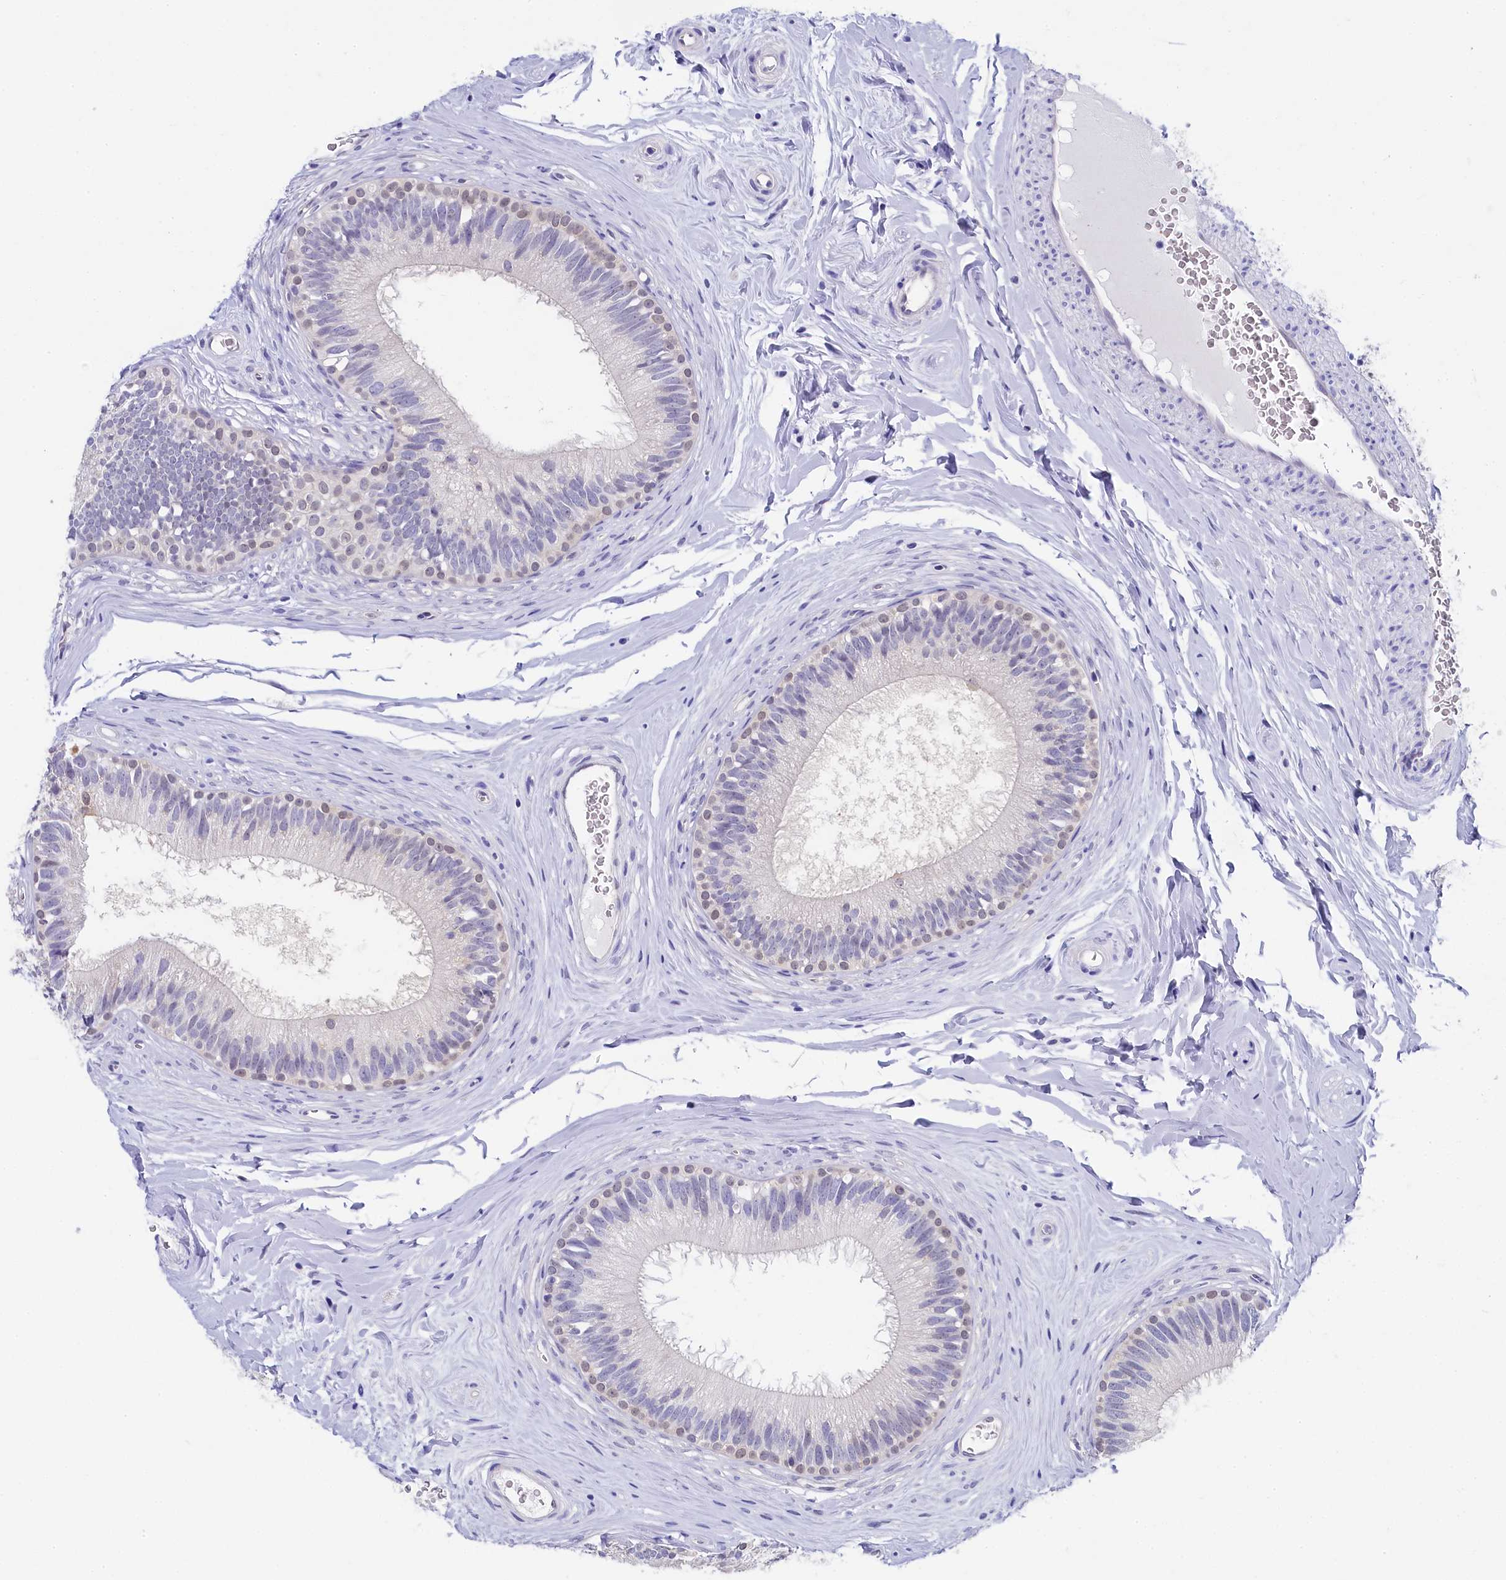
{"staining": {"intensity": "weak", "quantity": "<25%", "location": "nuclear"}, "tissue": "epididymis", "cell_type": "Glandular cells", "image_type": "normal", "snomed": [{"axis": "morphology", "description": "Normal tissue, NOS"}, {"axis": "topography", "description": "Epididymis"}], "caption": "An IHC image of normal epididymis is shown. There is no staining in glandular cells of epididymis. The staining is performed using DAB (3,3'-diaminobenzidine) brown chromogen with nuclei counter-stained in using hematoxylin.", "gene": "C11orf54", "patient": {"sex": "male", "age": 33}}